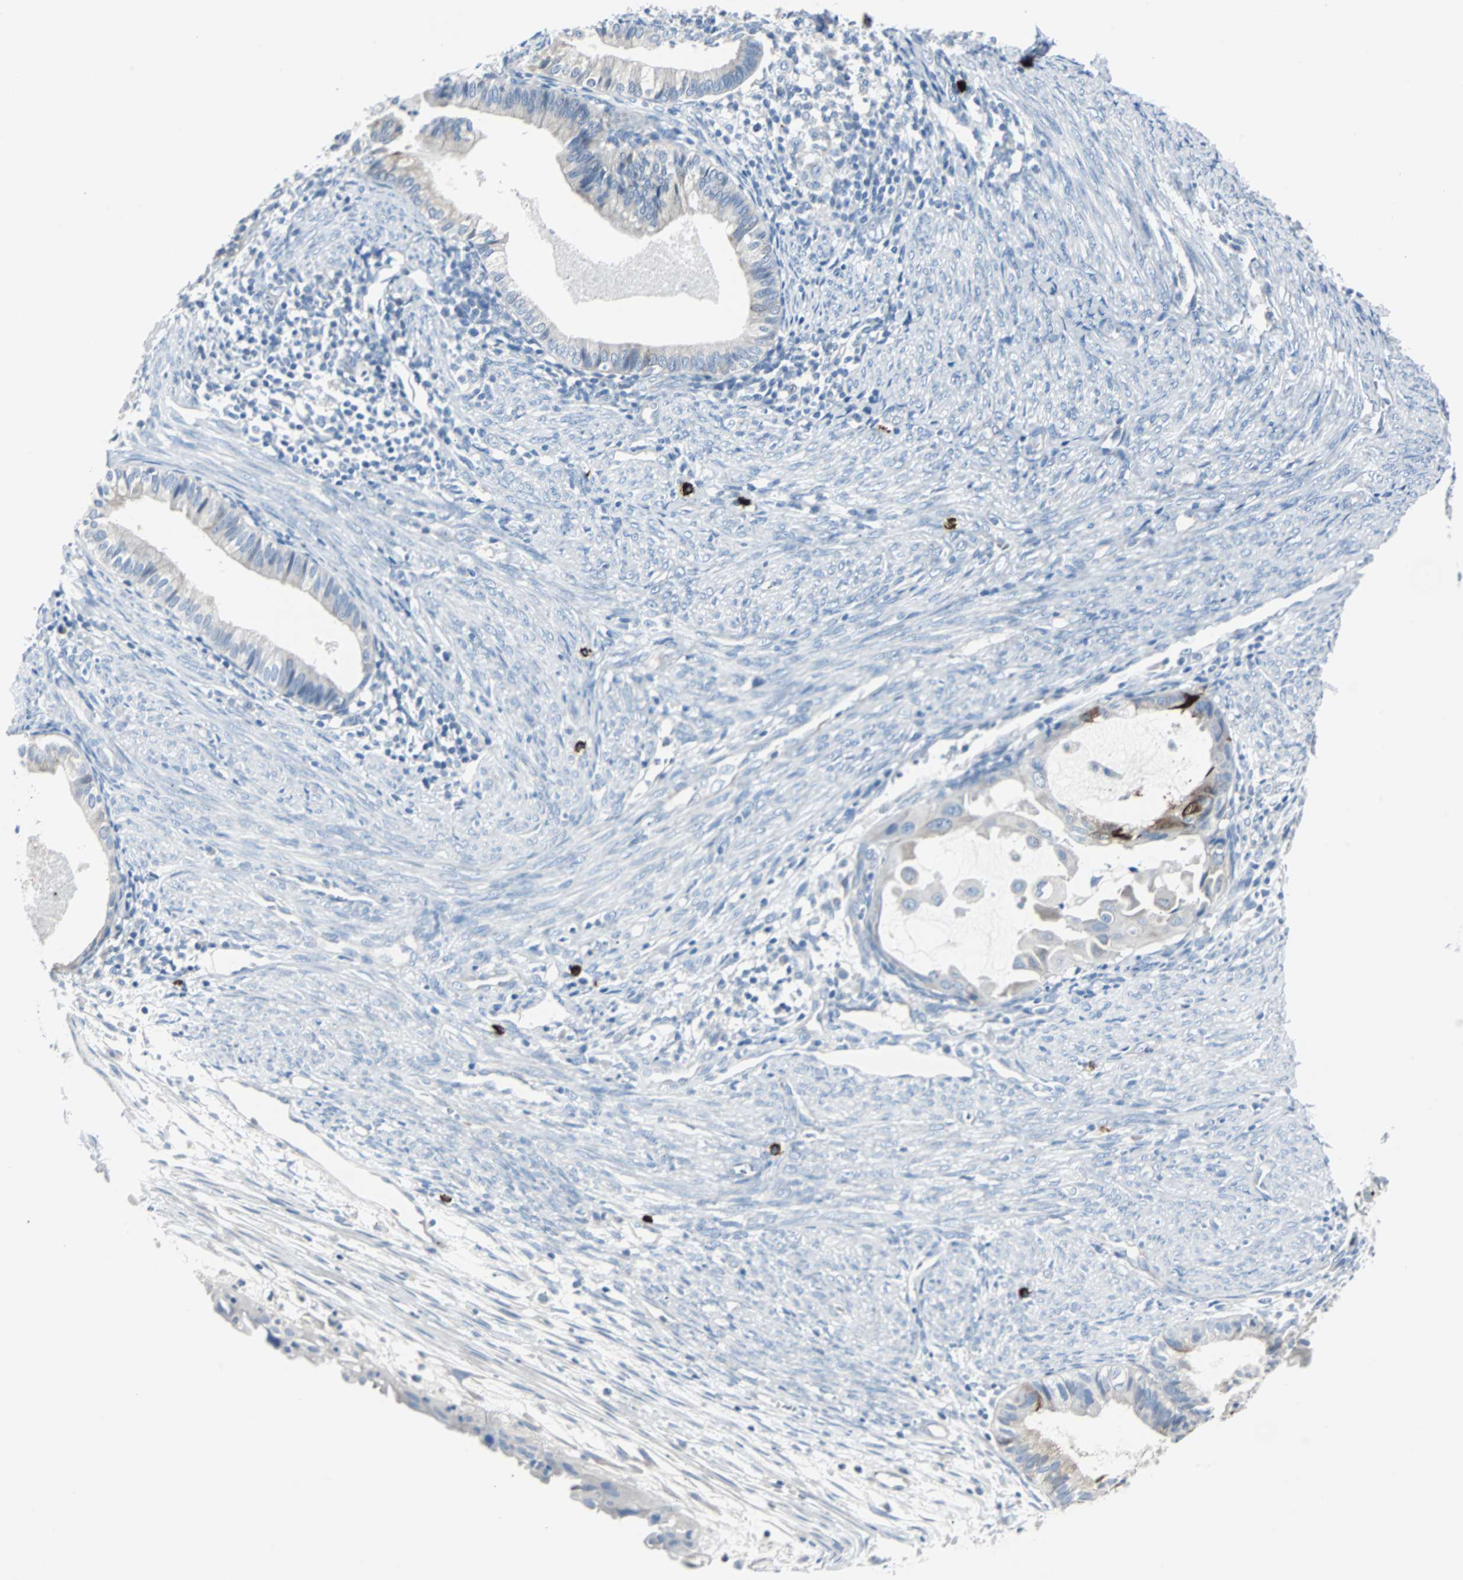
{"staining": {"intensity": "strong", "quantity": "<25%", "location": "cytoplasmic/membranous"}, "tissue": "cervical cancer", "cell_type": "Tumor cells", "image_type": "cancer", "snomed": [{"axis": "morphology", "description": "Normal tissue, NOS"}, {"axis": "morphology", "description": "Adenocarcinoma, NOS"}, {"axis": "topography", "description": "Cervix"}, {"axis": "topography", "description": "Endometrium"}], "caption": "DAB (3,3'-diaminobenzidine) immunohistochemical staining of human adenocarcinoma (cervical) reveals strong cytoplasmic/membranous protein expression in approximately <25% of tumor cells.", "gene": "RASA1", "patient": {"sex": "female", "age": 86}}